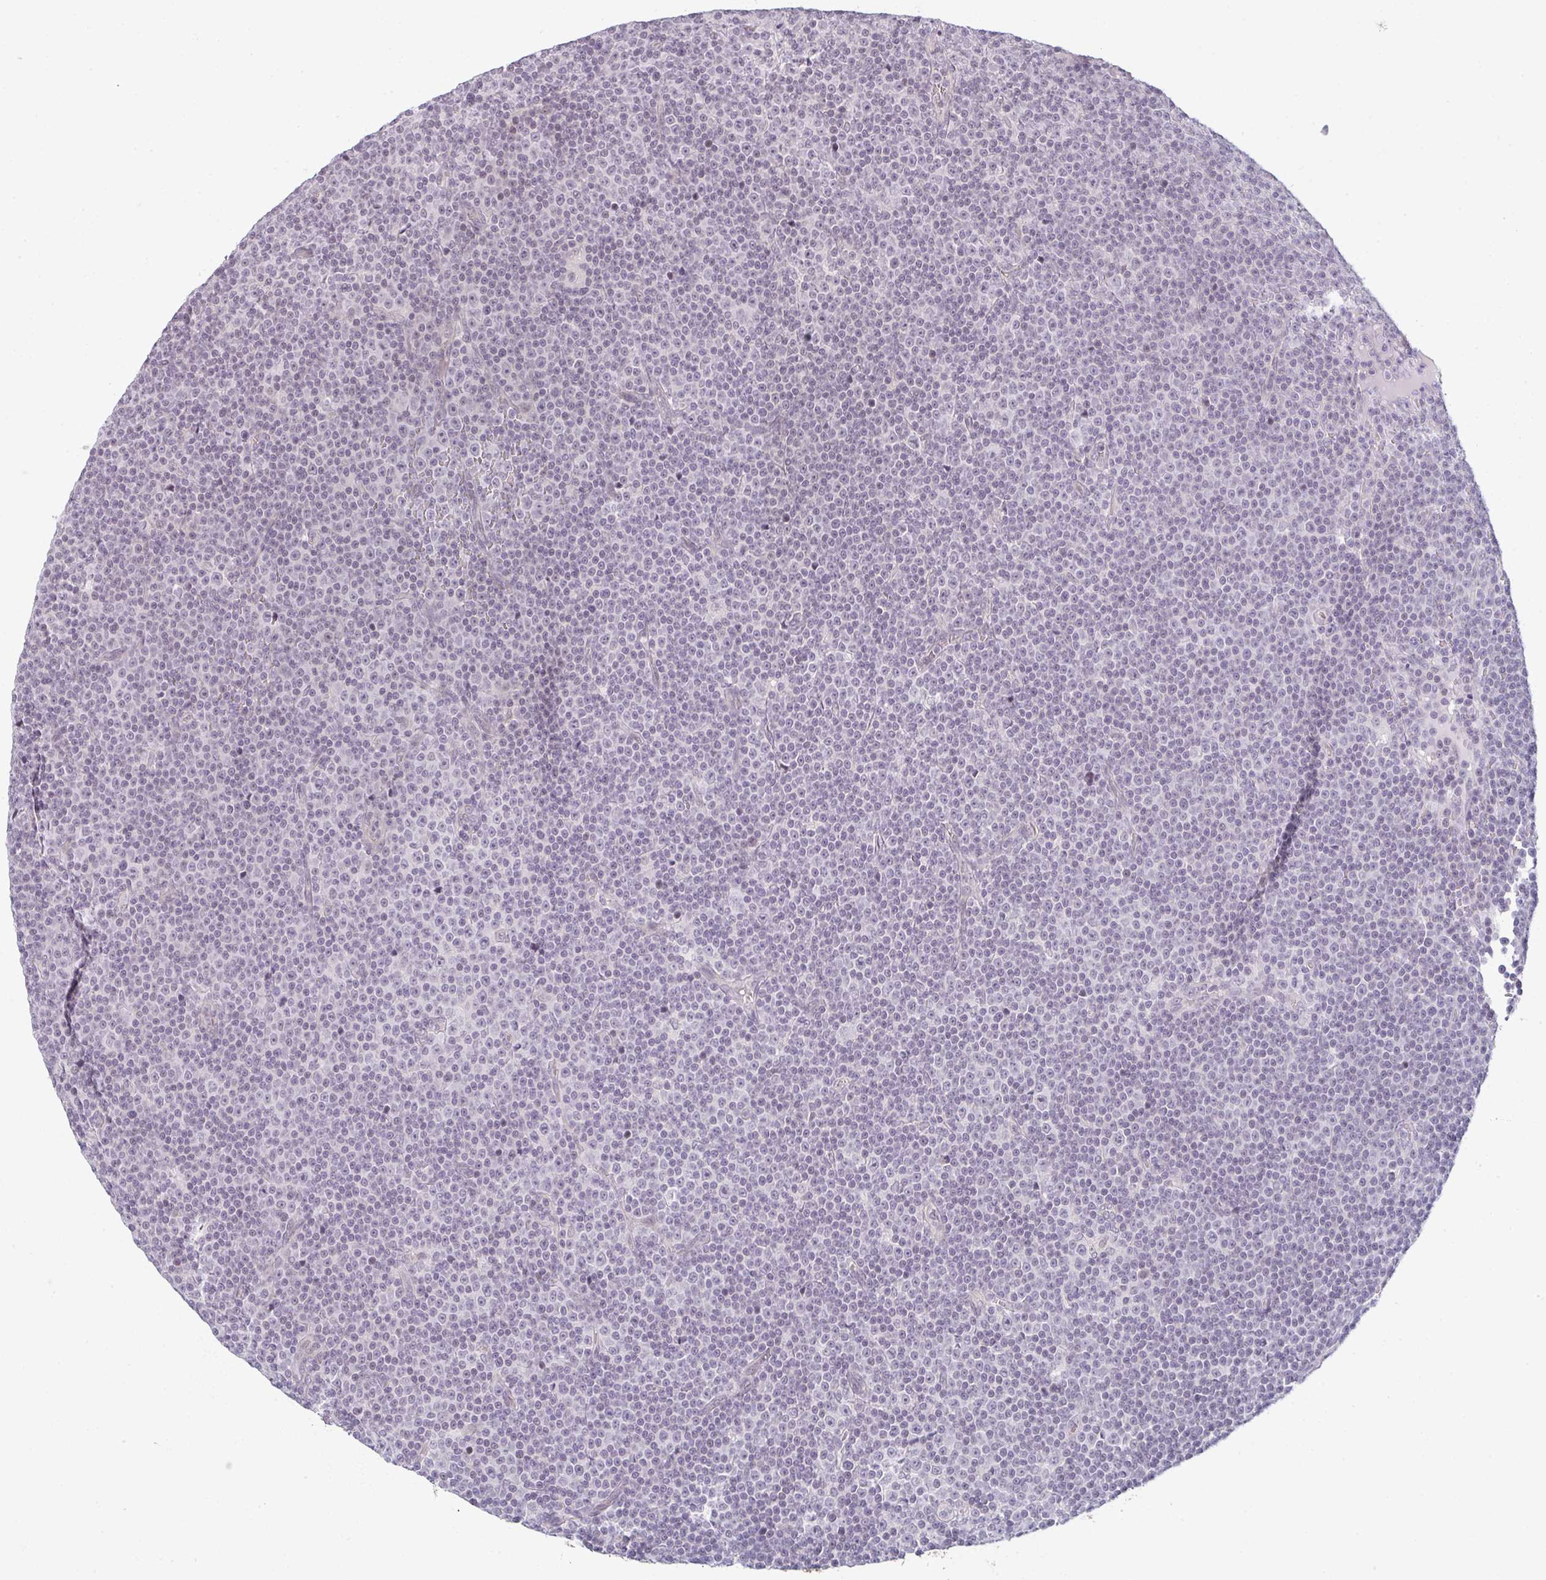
{"staining": {"intensity": "negative", "quantity": "none", "location": "none"}, "tissue": "lymphoma", "cell_type": "Tumor cells", "image_type": "cancer", "snomed": [{"axis": "morphology", "description": "Malignant lymphoma, non-Hodgkin's type, Low grade"}, {"axis": "topography", "description": "Lymph node"}], "caption": "This is a photomicrograph of IHC staining of malignant lymphoma, non-Hodgkin's type (low-grade), which shows no staining in tumor cells.", "gene": "RBBP6", "patient": {"sex": "female", "age": 67}}